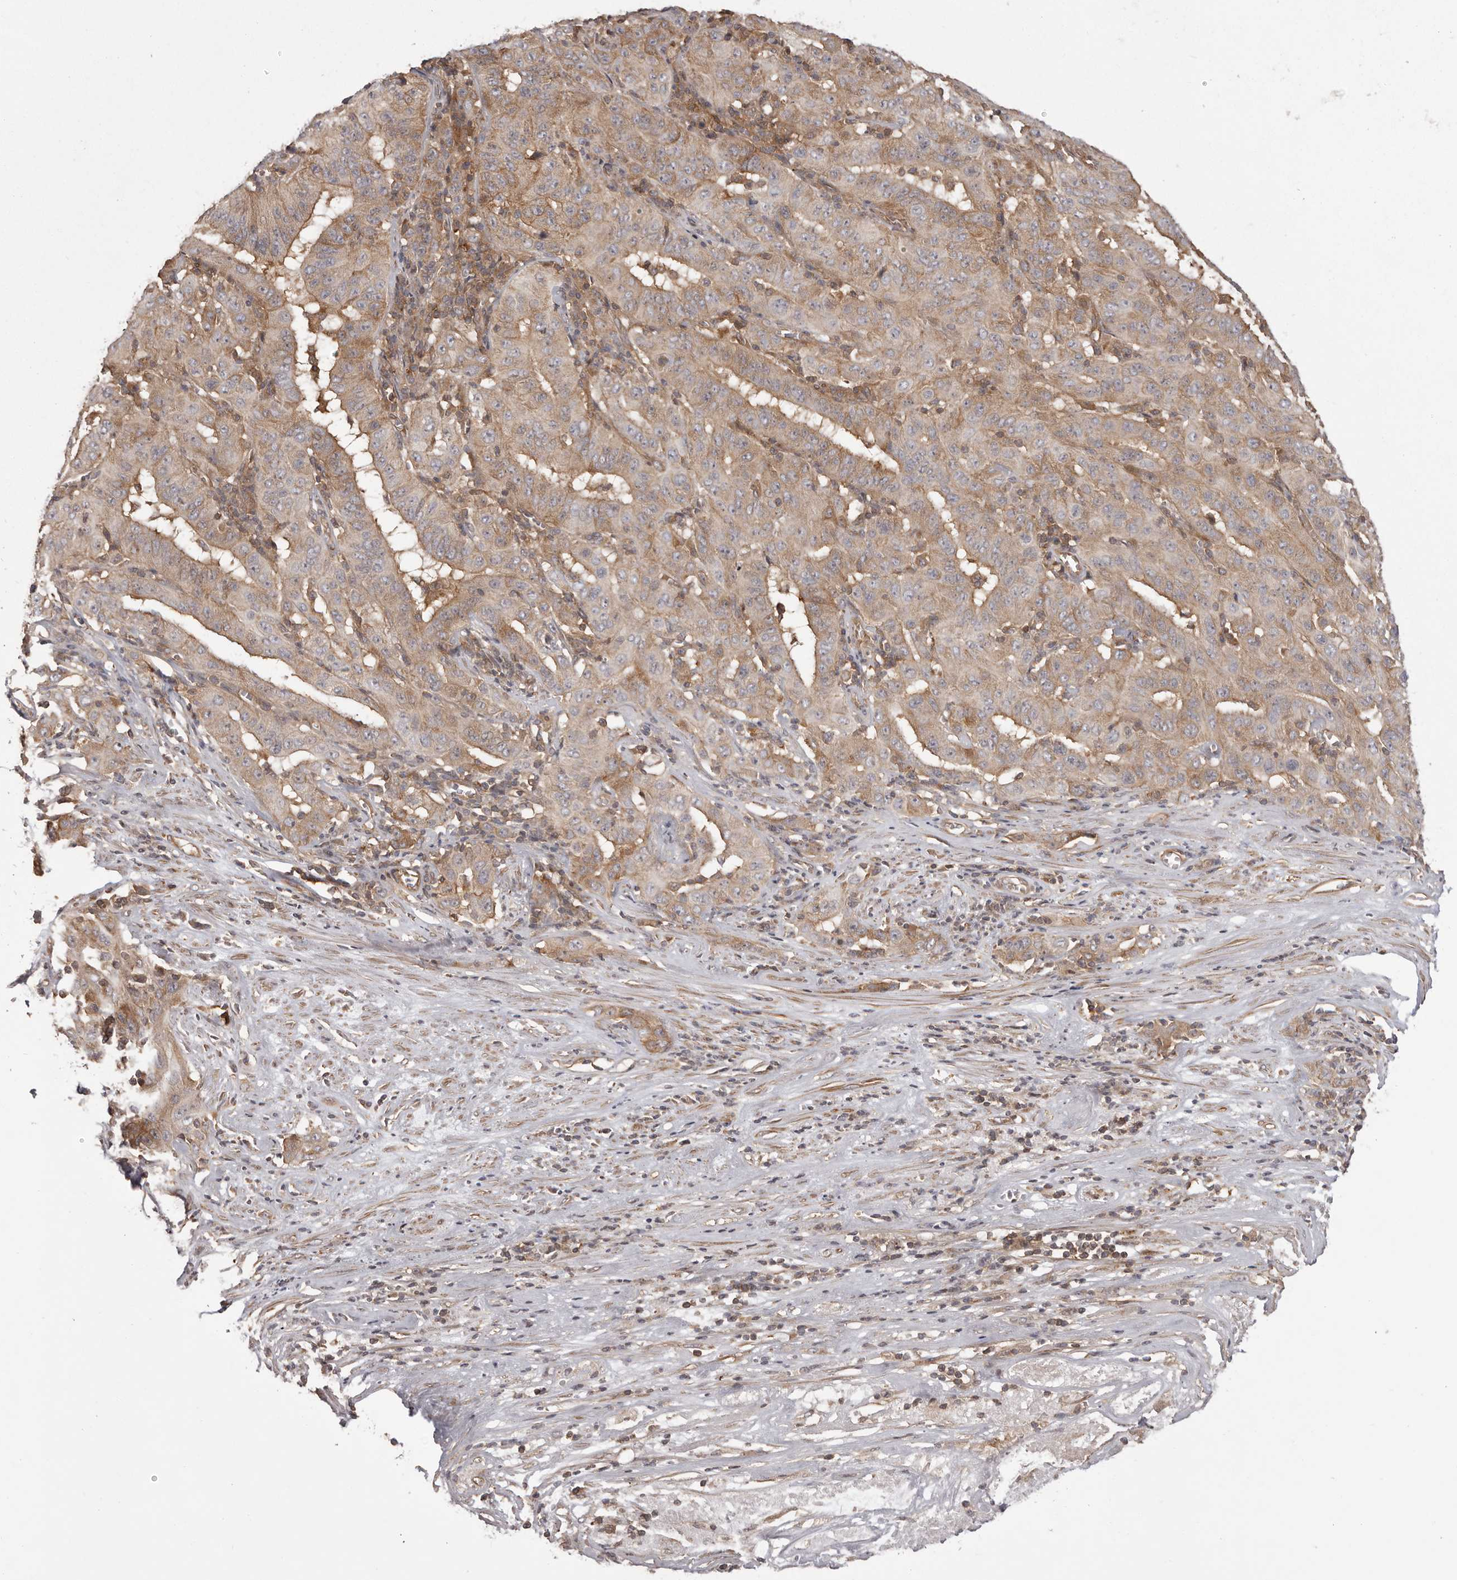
{"staining": {"intensity": "weak", "quantity": ">75%", "location": "cytoplasmic/membranous"}, "tissue": "pancreatic cancer", "cell_type": "Tumor cells", "image_type": "cancer", "snomed": [{"axis": "morphology", "description": "Adenocarcinoma, NOS"}, {"axis": "topography", "description": "Pancreas"}], "caption": "Immunohistochemical staining of pancreatic cancer (adenocarcinoma) displays weak cytoplasmic/membranous protein positivity in approximately >75% of tumor cells. (DAB (3,3'-diaminobenzidine) IHC with brightfield microscopy, high magnification).", "gene": "NFKBIA", "patient": {"sex": "male", "age": 63}}